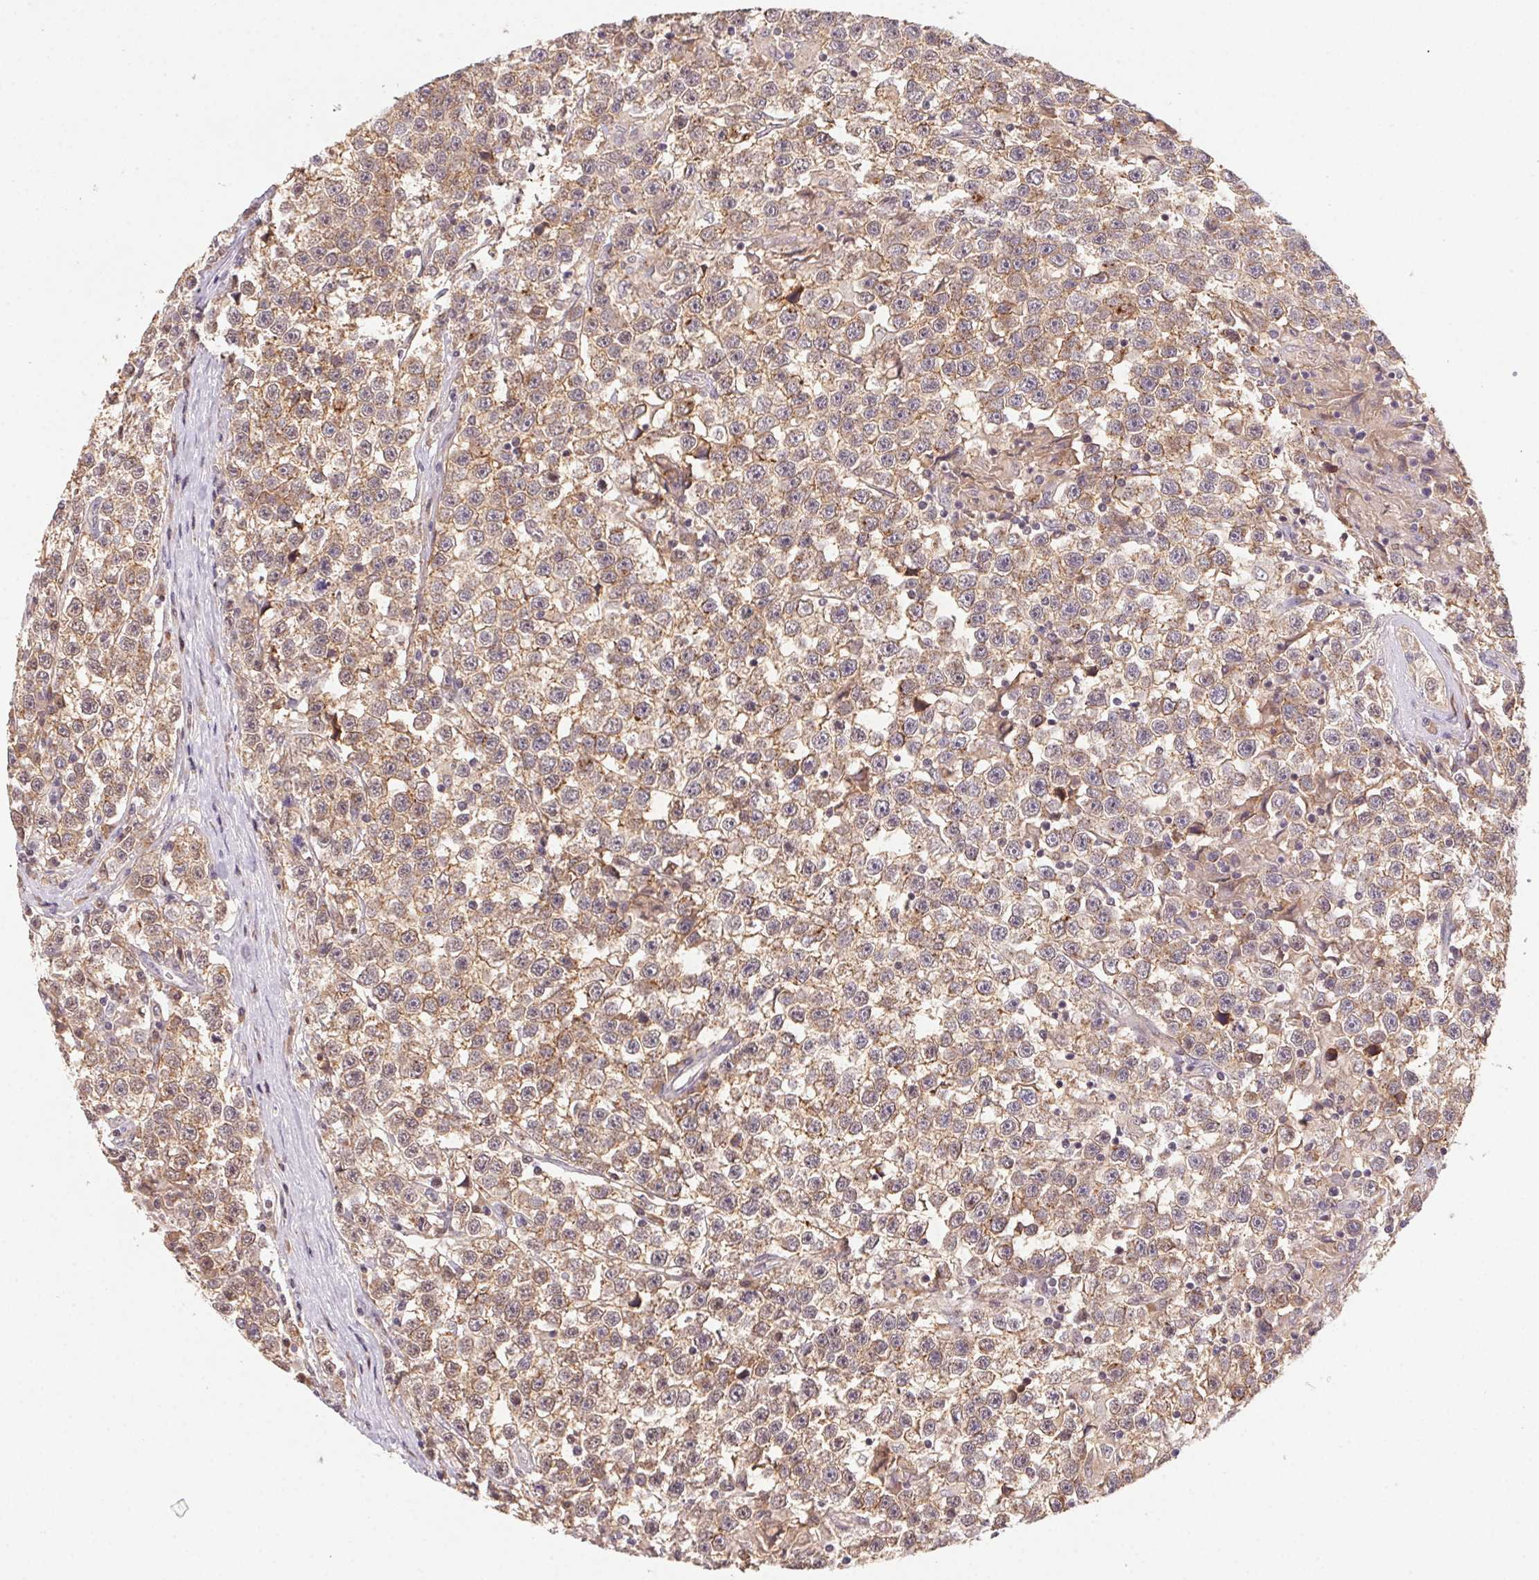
{"staining": {"intensity": "weak", "quantity": ">75%", "location": "cytoplasmic/membranous"}, "tissue": "testis cancer", "cell_type": "Tumor cells", "image_type": "cancer", "snomed": [{"axis": "morphology", "description": "Seminoma, NOS"}, {"axis": "topography", "description": "Testis"}], "caption": "Protein expression analysis of human testis seminoma reveals weak cytoplasmic/membranous expression in approximately >75% of tumor cells.", "gene": "SLC52A2", "patient": {"sex": "male", "age": 31}}